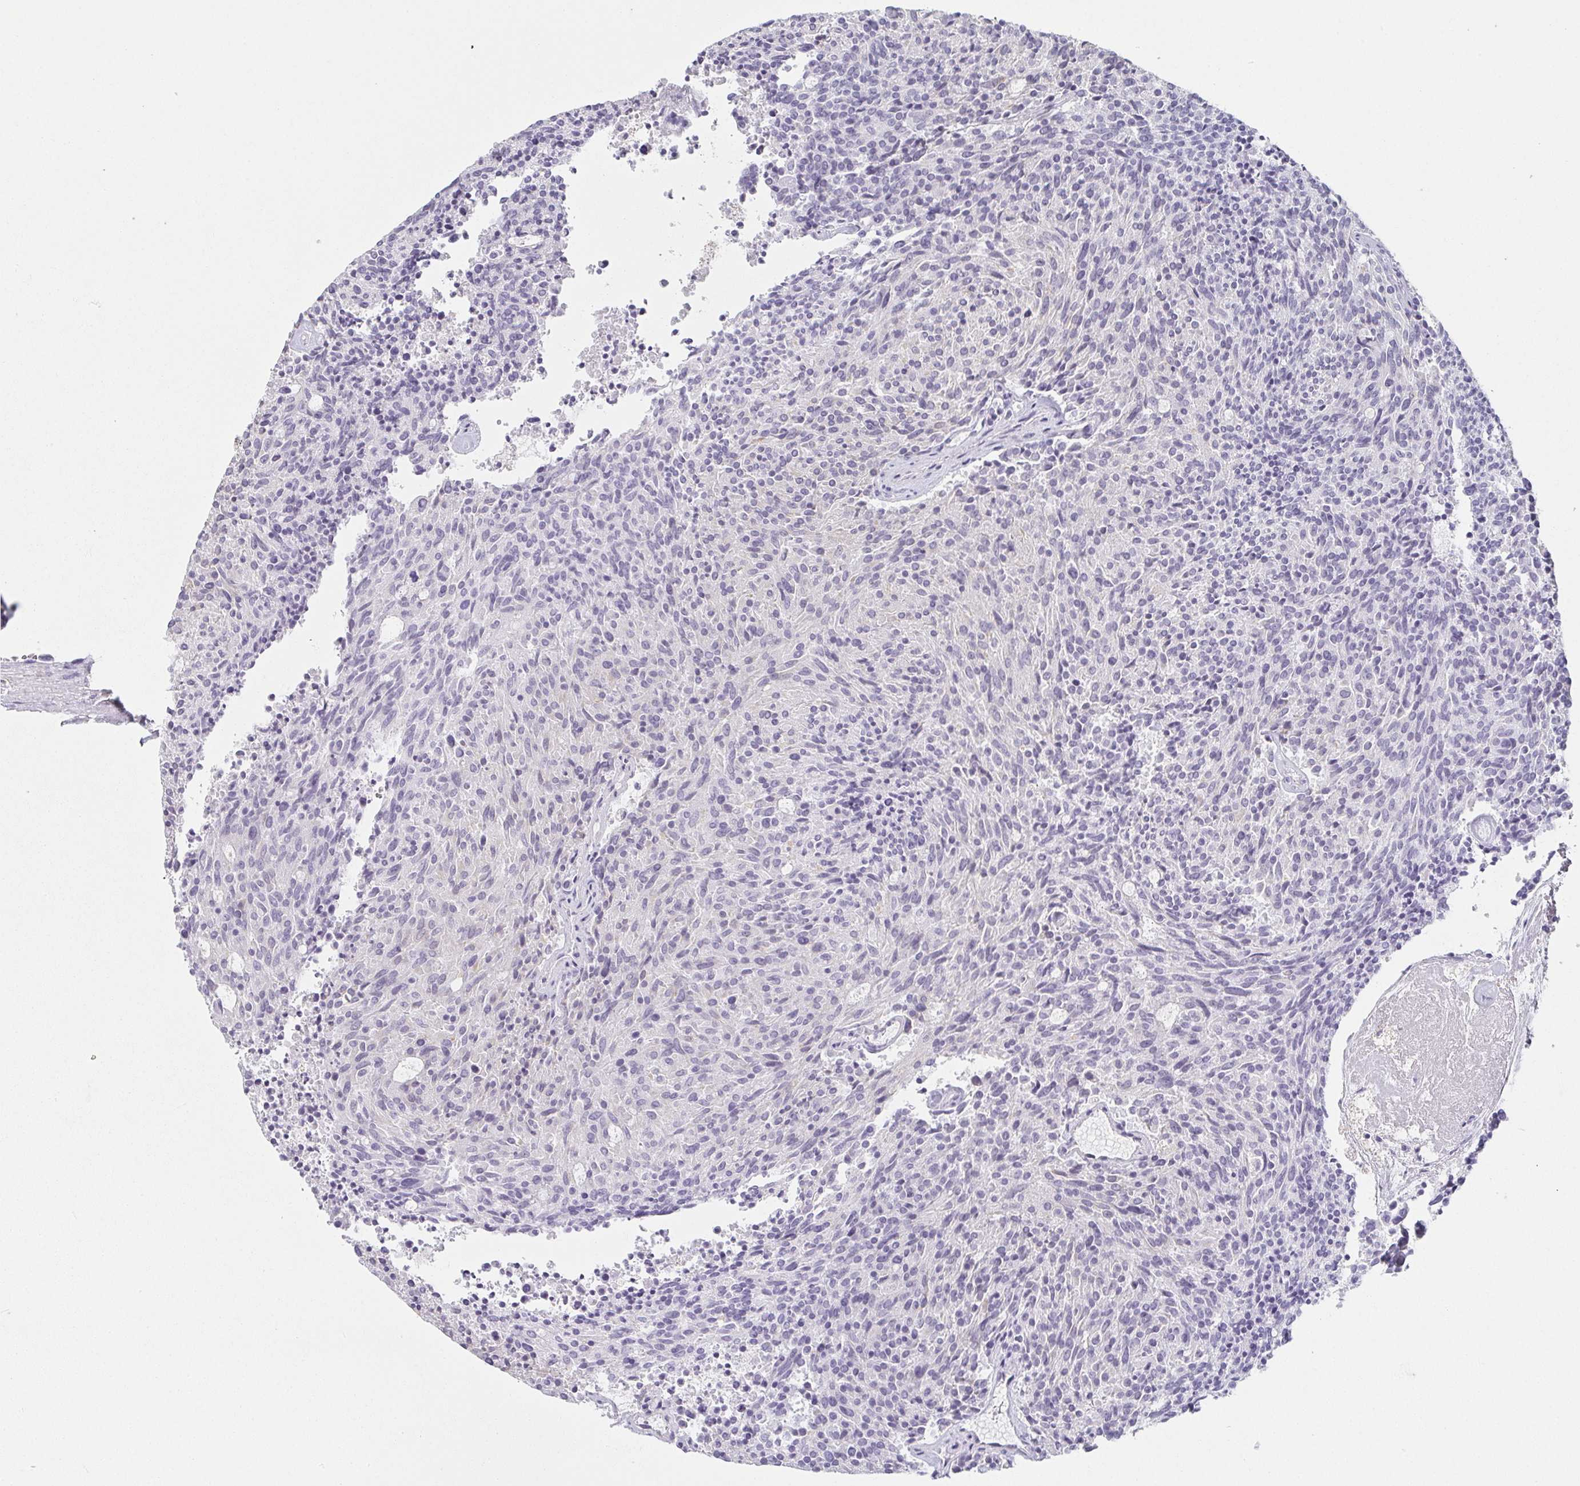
{"staining": {"intensity": "negative", "quantity": "none", "location": "none"}, "tissue": "carcinoid", "cell_type": "Tumor cells", "image_type": "cancer", "snomed": [{"axis": "morphology", "description": "Carcinoid, malignant, NOS"}, {"axis": "topography", "description": "Pancreas"}], "caption": "Tumor cells show no significant positivity in malignant carcinoid.", "gene": "PRR27", "patient": {"sex": "female", "age": 54}}